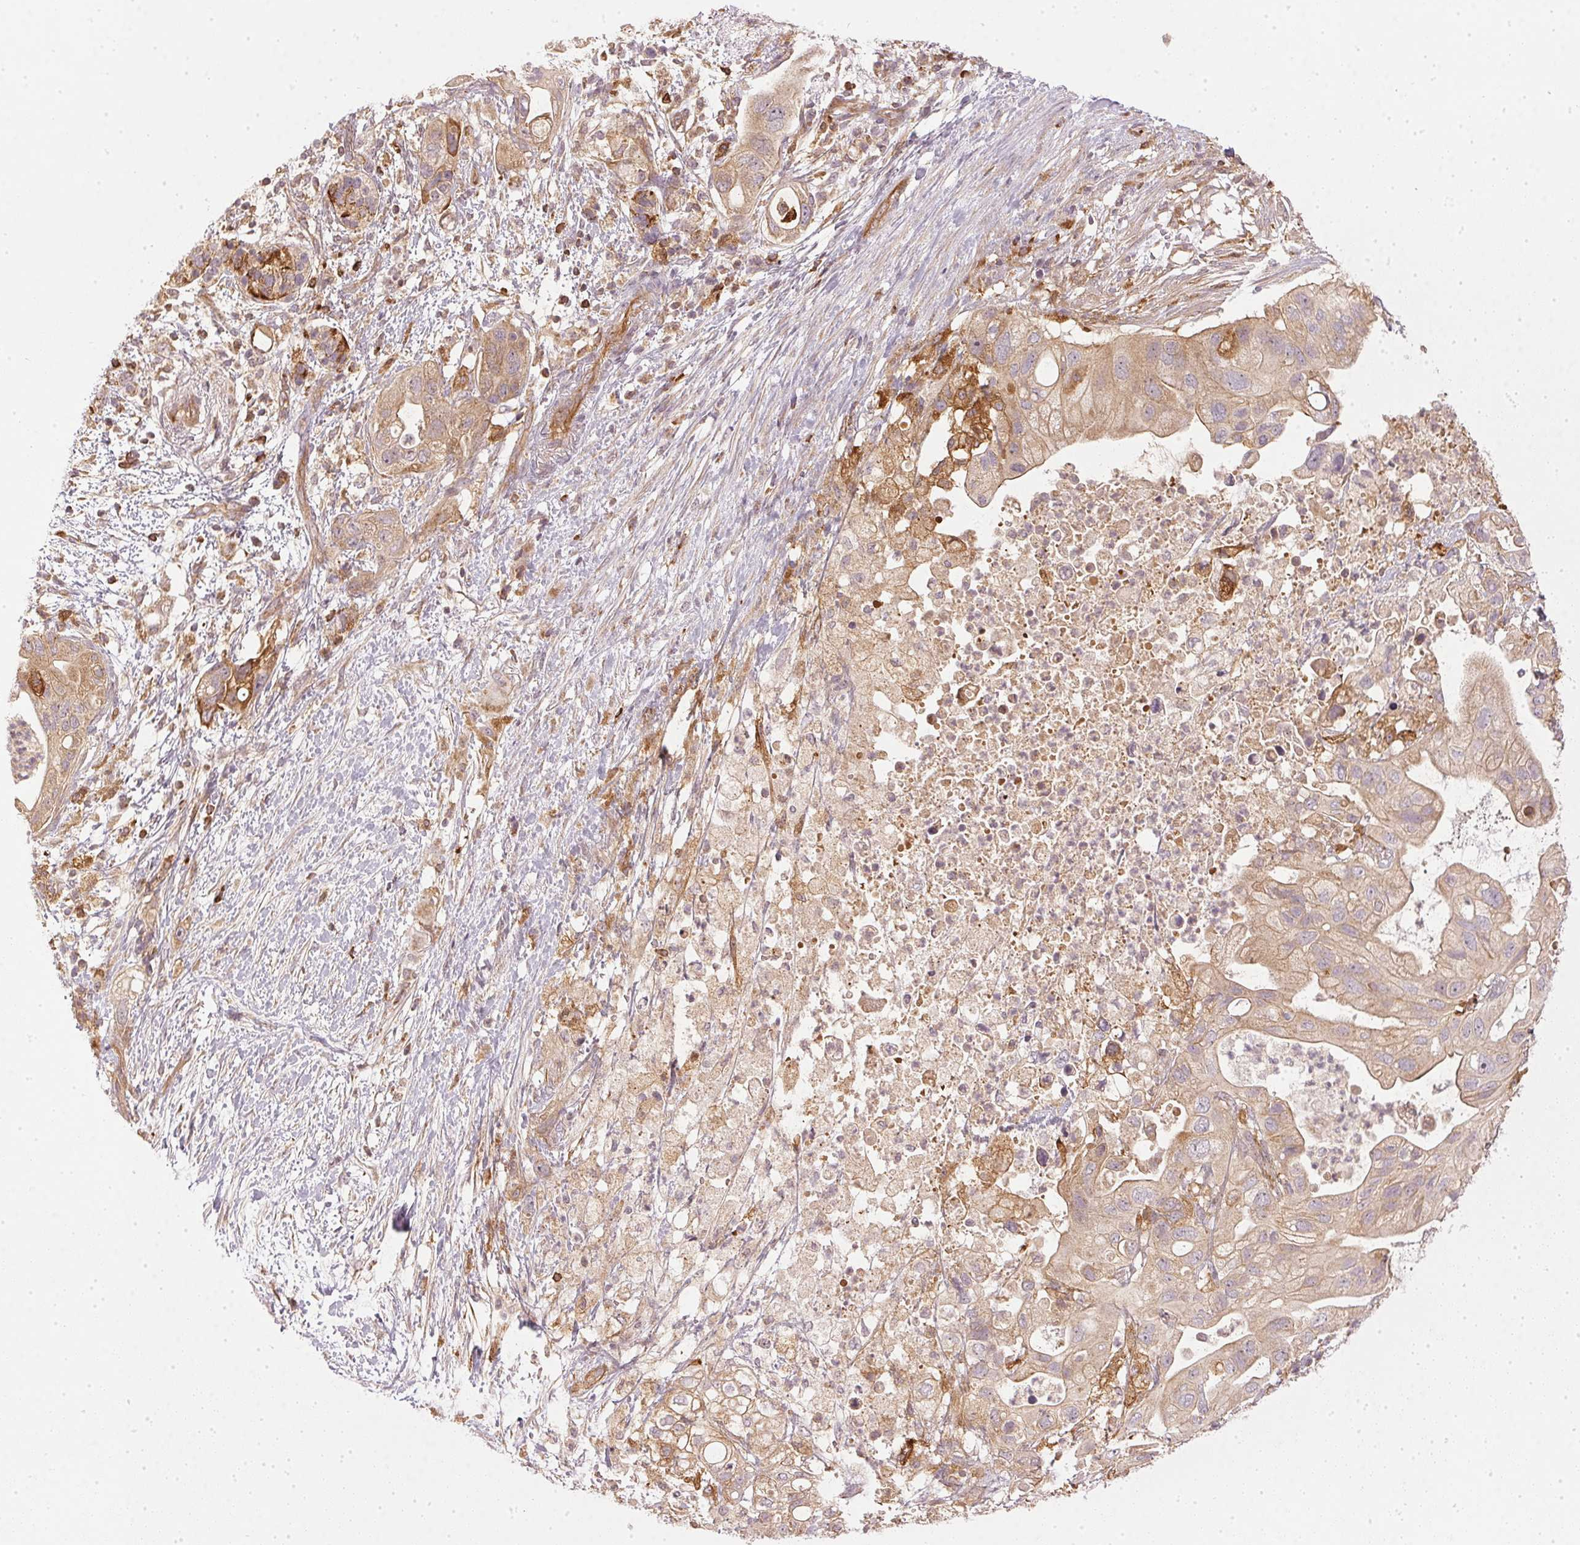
{"staining": {"intensity": "weak", "quantity": ">75%", "location": "cytoplasmic/membranous"}, "tissue": "pancreatic cancer", "cell_type": "Tumor cells", "image_type": "cancer", "snomed": [{"axis": "morphology", "description": "Adenocarcinoma, NOS"}, {"axis": "topography", "description": "Pancreas"}], "caption": "A brown stain highlights weak cytoplasmic/membranous expression of a protein in human pancreatic cancer tumor cells. Using DAB (3,3'-diaminobenzidine) (brown) and hematoxylin (blue) stains, captured at high magnification using brightfield microscopy.", "gene": "NADK2", "patient": {"sex": "female", "age": 72}}